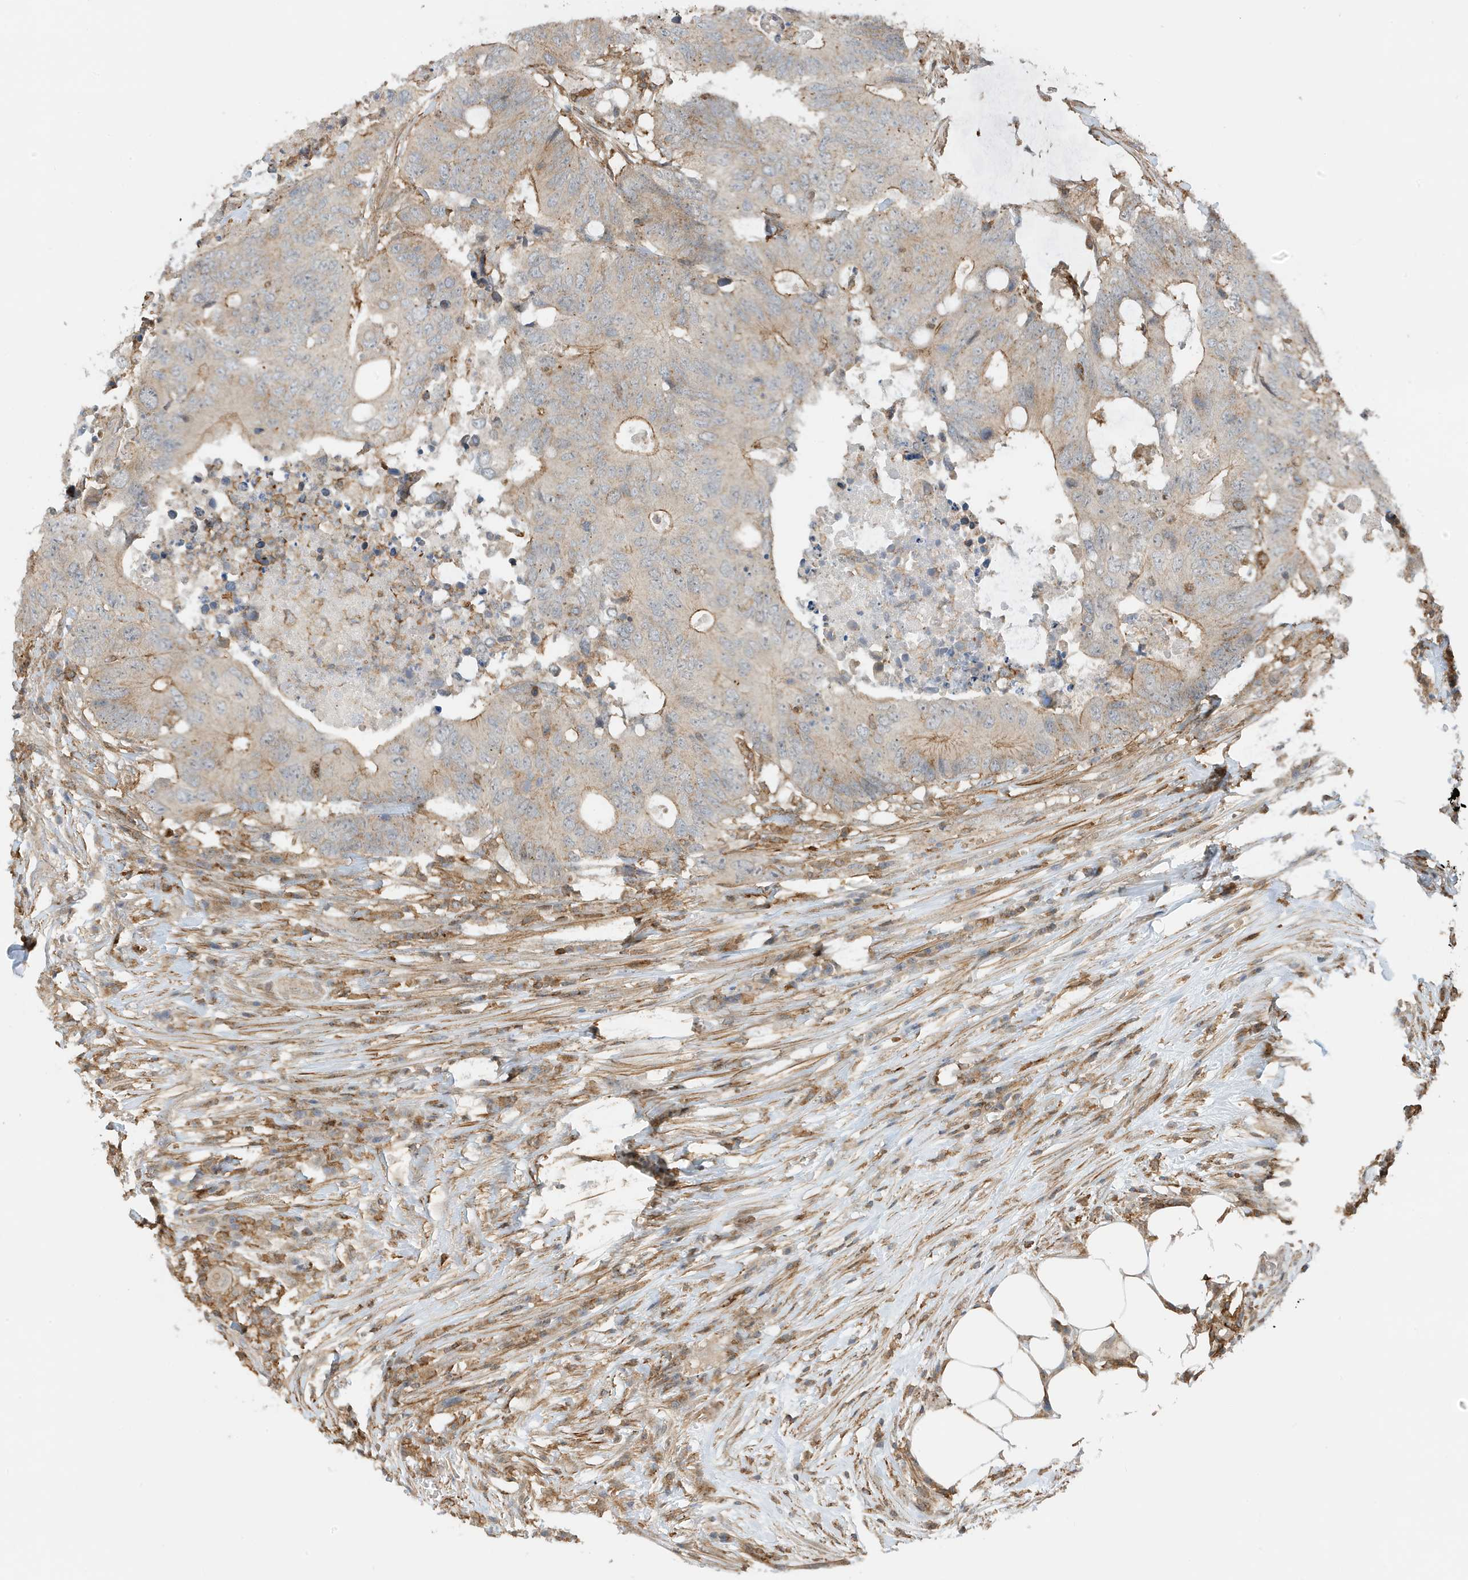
{"staining": {"intensity": "moderate", "quantity": "<25%", "location": "cytoplasmic/membranous"}, "tissue": "colorectal cancer", "cell_type": "Tumor cells", "image_type": "cancer", "snomed": [{"axis": "morphology", "description": "Adenocarcinoma, NOS"}, {"axis": "topography", "description": "Colon"}], "caption": "A brown stain highlights moderate cytoplasmic/membranous positivity of a protein in colorectal cancer tumor cells.", "gene": "TATDN3", "patient": {"sex": "male", "age": 71}}